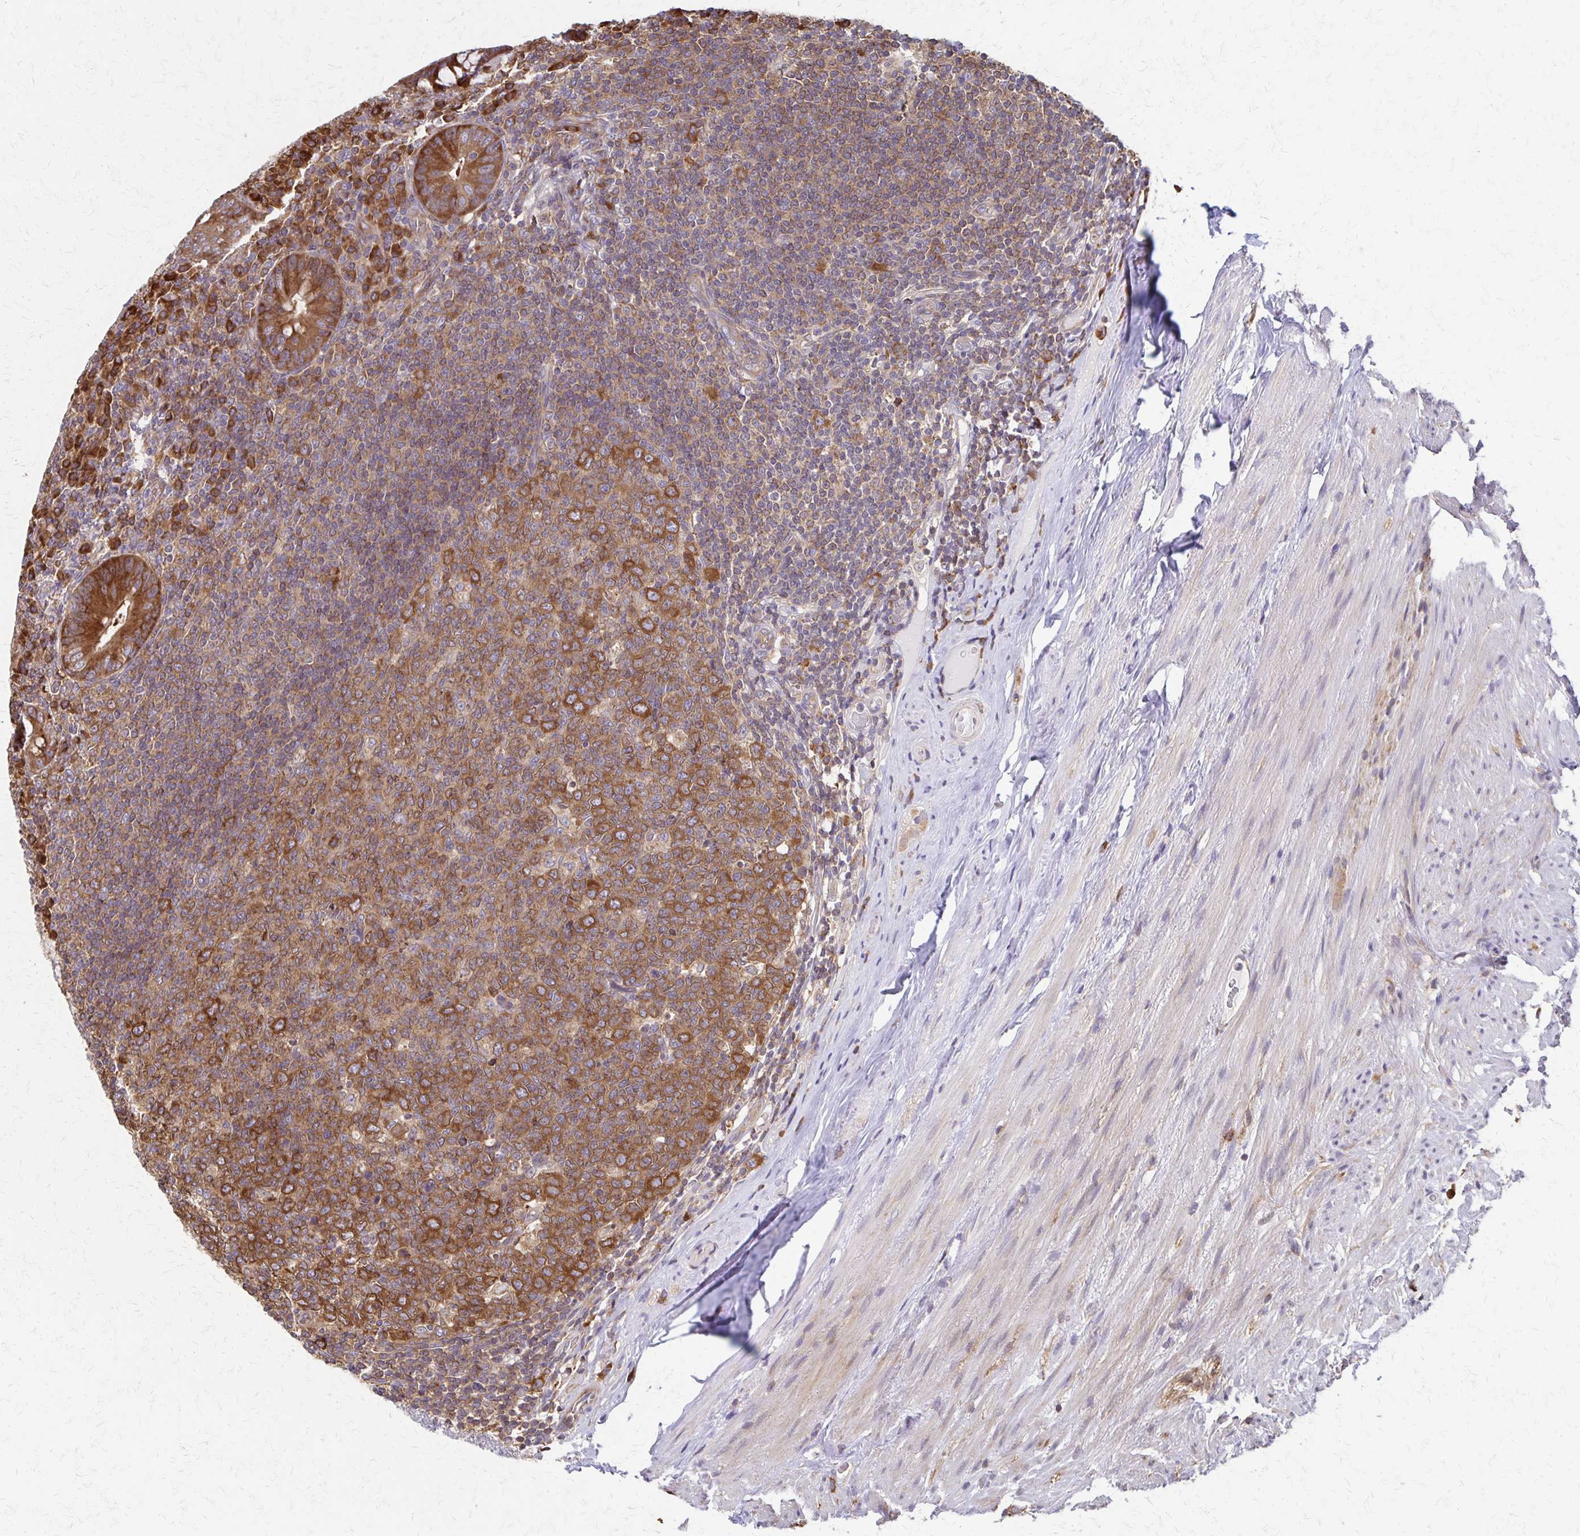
{"staining": {"intensity": "strong", "quantity": ">75%", "location": "cytoplasmic/membranous"}, "tissue": "appendix", "cell_type": "Glandular cells", "image_type": "normal", "snomed": [{"axis": "morphology", "description": "Normal tissue, NOS"}, {"axis": "topography", "description": "Appendix"}], "caption": "Appendix stained for a protein displays strong cytoplasmic/membranous positivity in glandular cells. Nuclei are stained in blue.", "gene": "EEF2", "patient": {"sex": "male", "age": 71}}